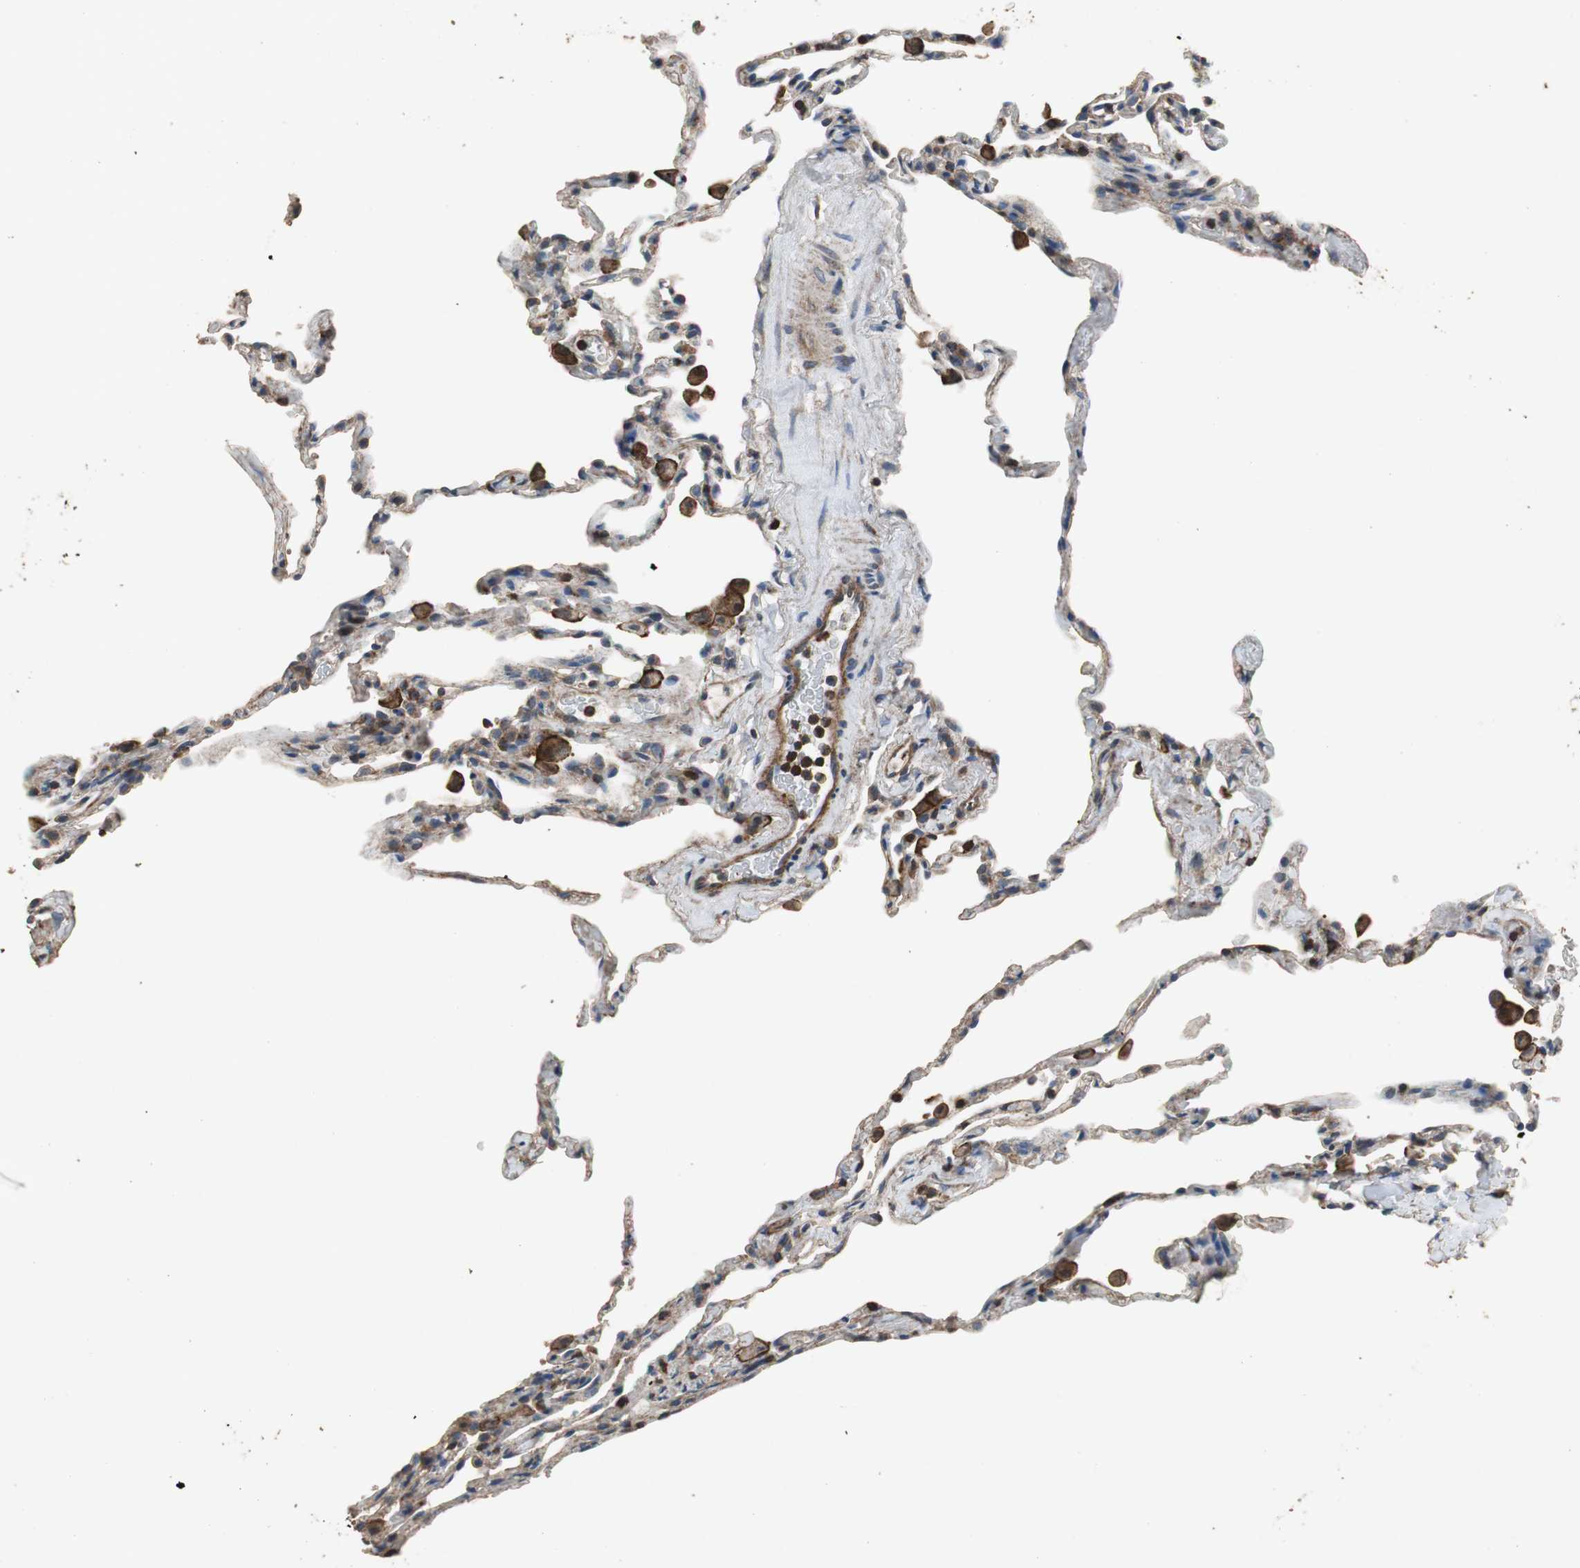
{"staining": {"intensity": "negative", "quantity": "none", "location": "none"}, "tissue": "lung", "cell_type": "Alveolar cells", "image_type": "normal", "snomed": [{"axis": "morphology", "description": "Normal tissue, NOS"}, {"axis": "topography", "description": "Lung"}], "caption": "IHC of benign human lung shows no staining in alveolar cells.", "gene": "PRKRA", "patient": {"sex": "male", "age": 59}}